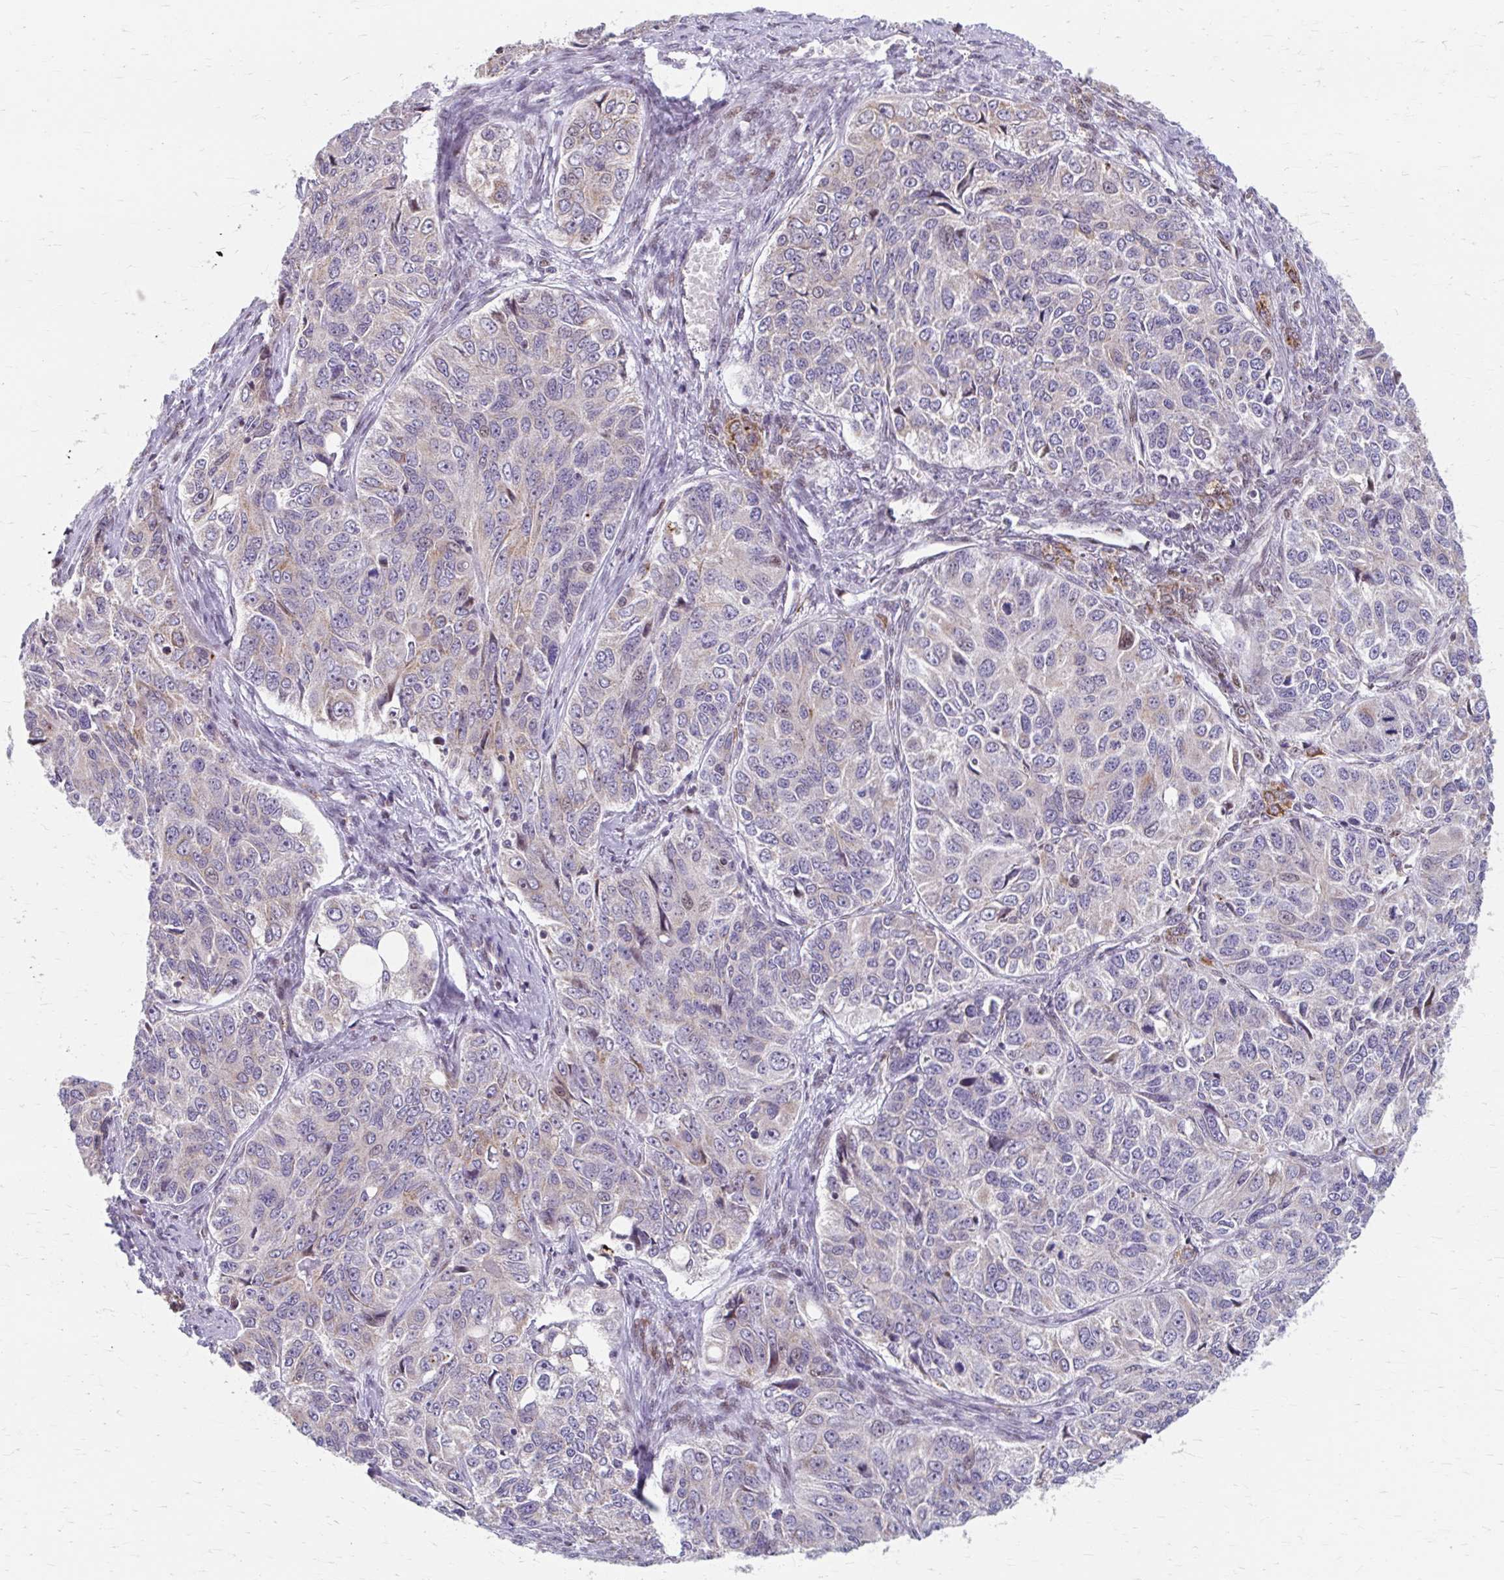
{"staining": {"intensity": "weak", "quantity": "<25%", "location": "cytoplasmic/membranous,nuclear"}, "tissue": "ovarian cancer", "cell_type": "Tumor cells", "image_type": "cancer", "snomed": [{"axis": "morphology", "description": "Carcinoma, endometroid"}, {"axis": "topography", "description": "Ovary"}], "caption": "This is an immunohistochemistry (IHC) image of ovarian cancer (endometroid carcinoma). There is no positivity in tumor cells.", "gene": "BEAN1", "patient": {"sex": "female", "age": 51}}